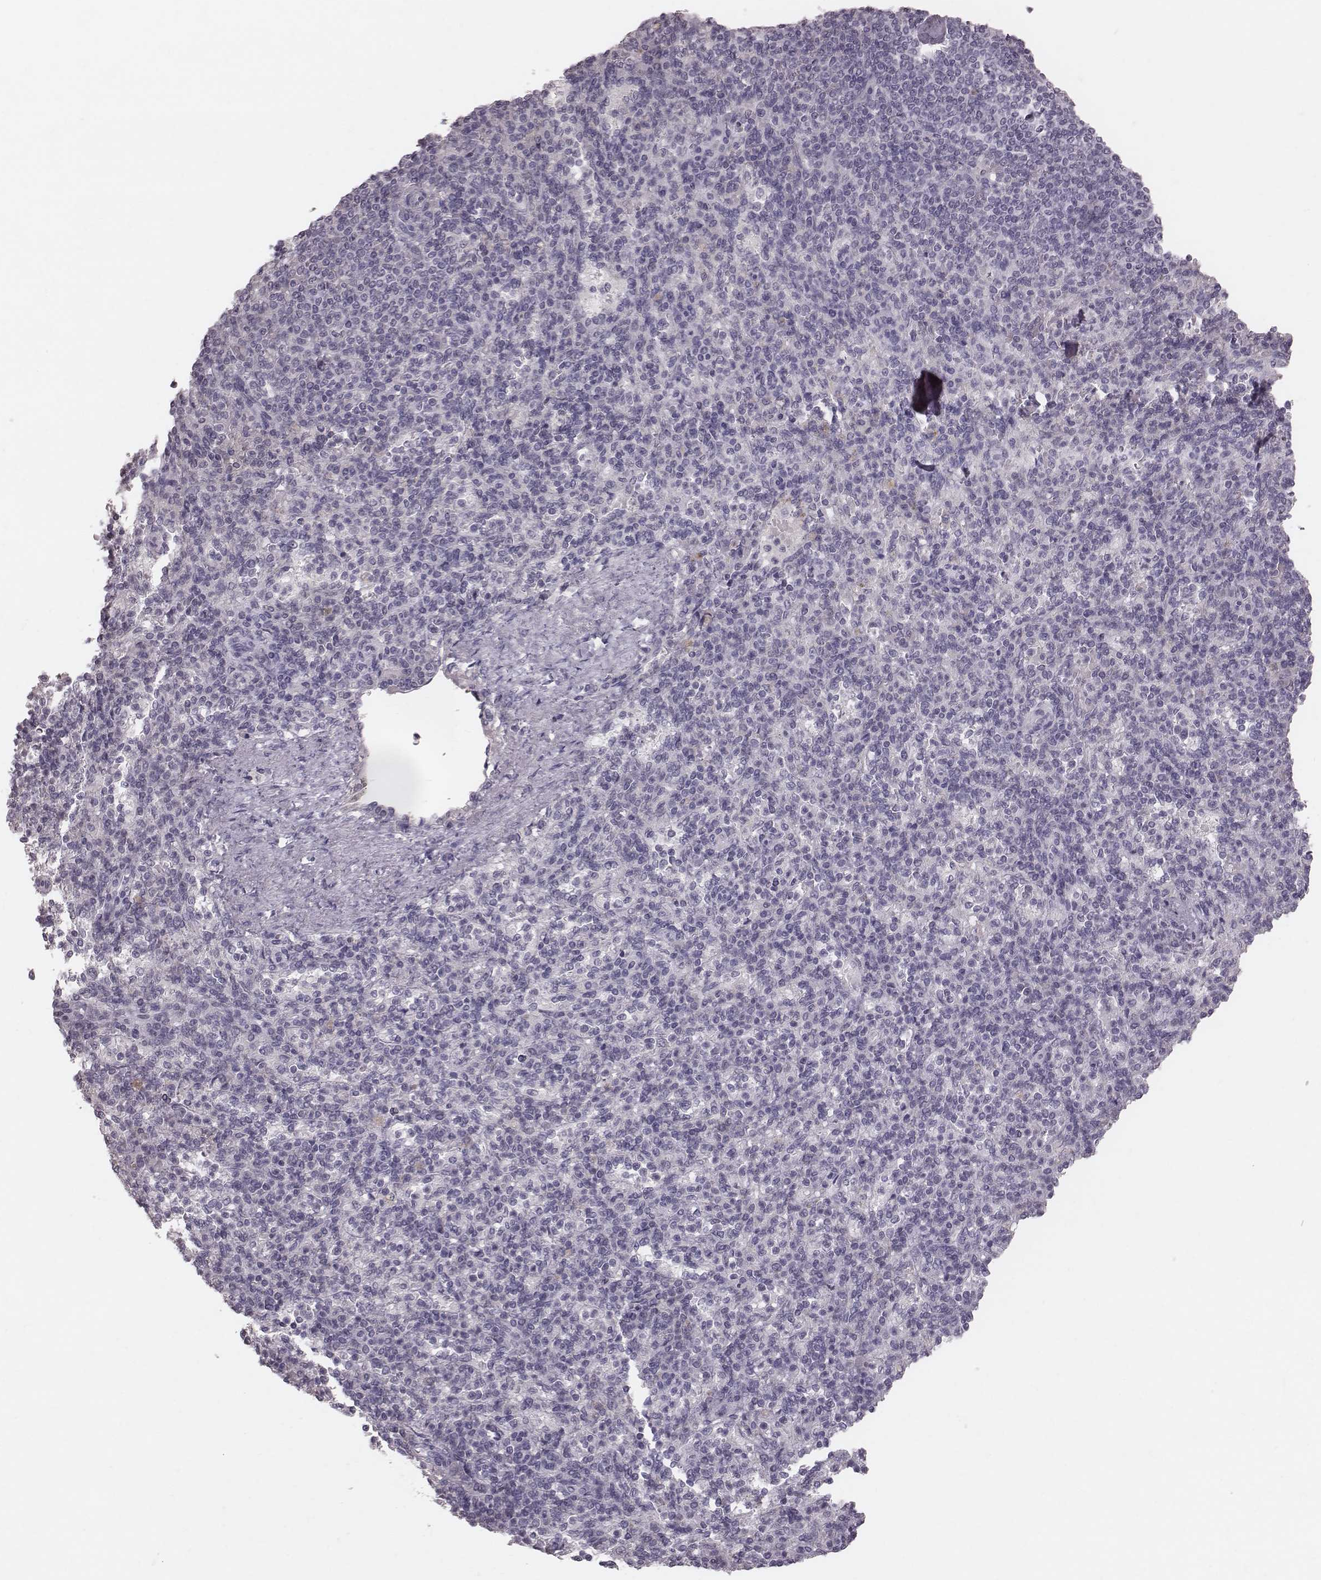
{"staining": {"intensity": "negative", "quantity": "none", "location": "none"}, "tissue": "spleen", "cell_type": "Cells in red pulp", "image_type": "normal", "snomed": [{"axis": "morphology", "description": "Normal tissue, NOS"}, {"axis": "topography", "description": "Spleen"}], "caption": "Immunohistochemistry (IHC) image of unremarkable human spleen stained for a protein (brown), which demonstrates no expression in cells in red pulp. (DAB IHC, high magnification).", "gene": "CFTR", "patient": {"sex": "female", "age": 74}}